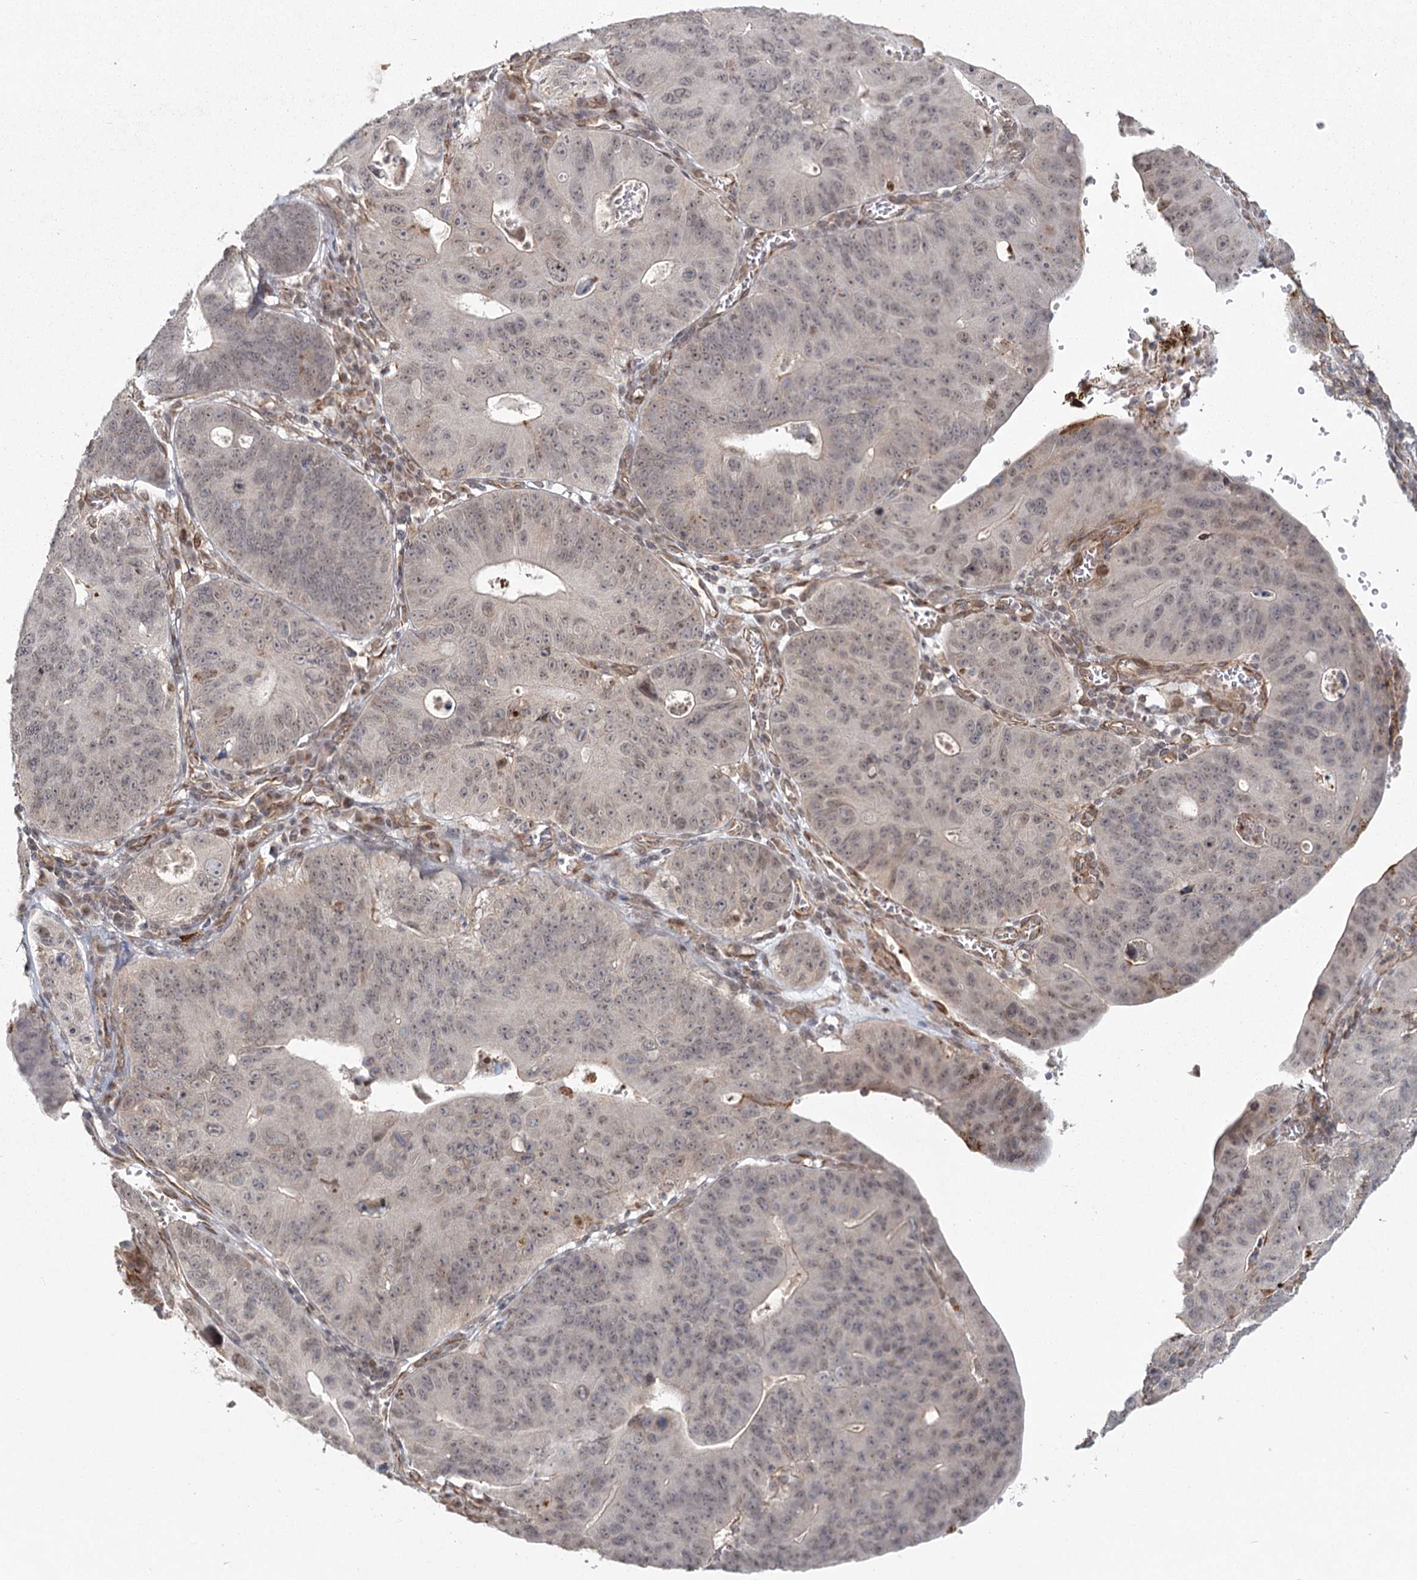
{"staining": {"intensity": "weak", "quantity": "25%-75%", "location": "nuclear"}, "tissue": "stomach cancer", "cell_type": "Tumor cells", "image_type": "cancer", "snomed": [{"axis": "morphology", "description": "Adenocarcinoma, NOS"}, {"axis": "topography", "description": "Stomach"}], "caption": "Adenocarcinoma (stomach) was stained to show a protein in brown. There is low levels of weak nuclear positivity in about 25%-75% of tumor cells.", "gene": "AP2M1", "patient": {"sex": "male", "age": 59}}